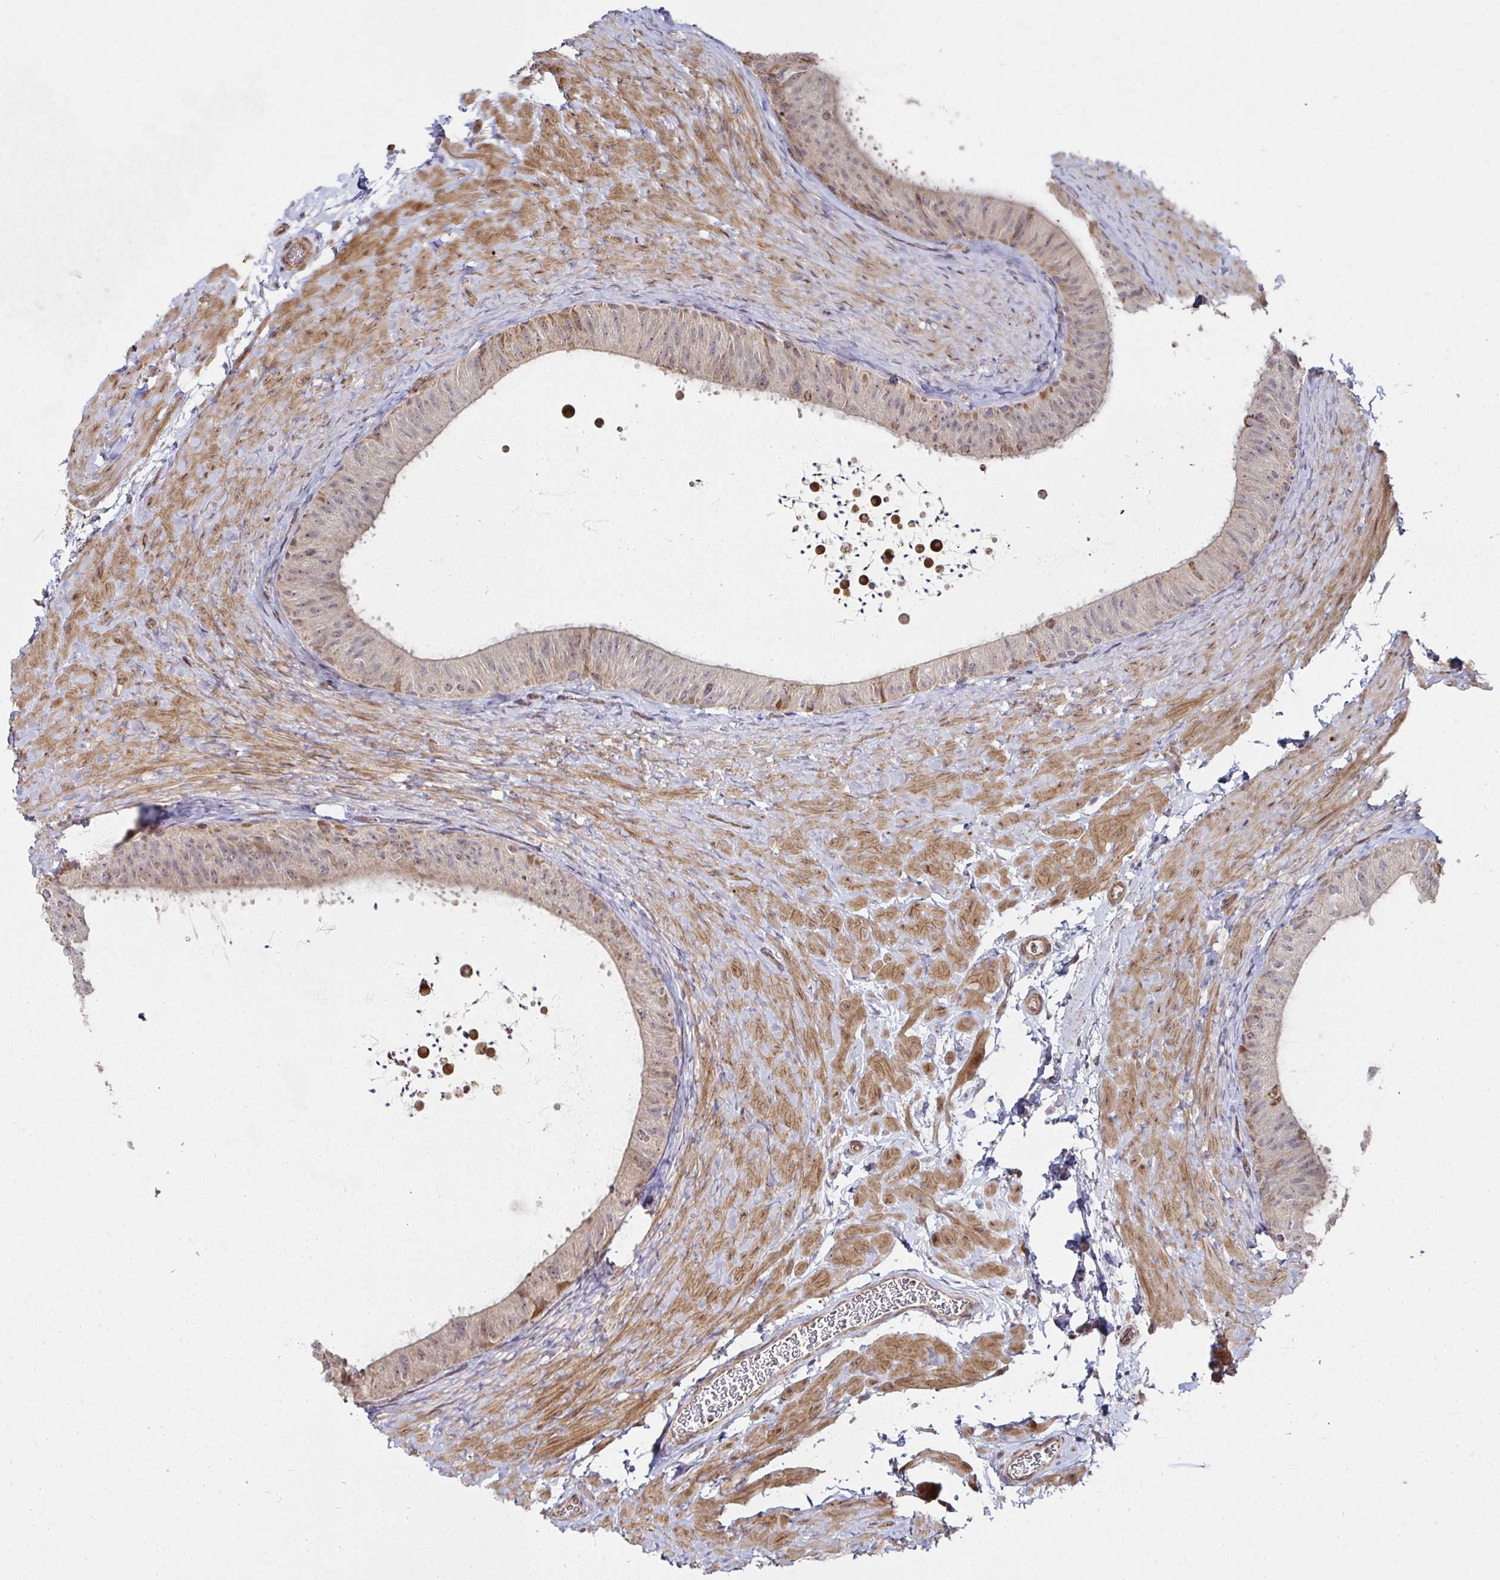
{"staining": {"intensity": "moderate", "quantity": "<25%", "location": "cytoplasmic/membranous"}, "tissue": "epididymis", "cell_type": "Glandular cells", "image_type": "normal", "snomed": [{"axis": "morphology", "description": "Normal tissue, NOS"}, {"axis": "topography", "description": "Epididymis, spermatic cord, NOS"}, {"axis": "topography", "description": "Epididymis"}], "caption": "Protein analysis of benign epididymis displays moderate cytoplasmic/membranous positivity in about <25% of glandular cells. (DAB (3,3'-diaminobenzidine) = brown stain, brightfield microscopy at high magnification).", "gene": "AGTPBP1", "patient": {"sex": "male", "age": 31}}